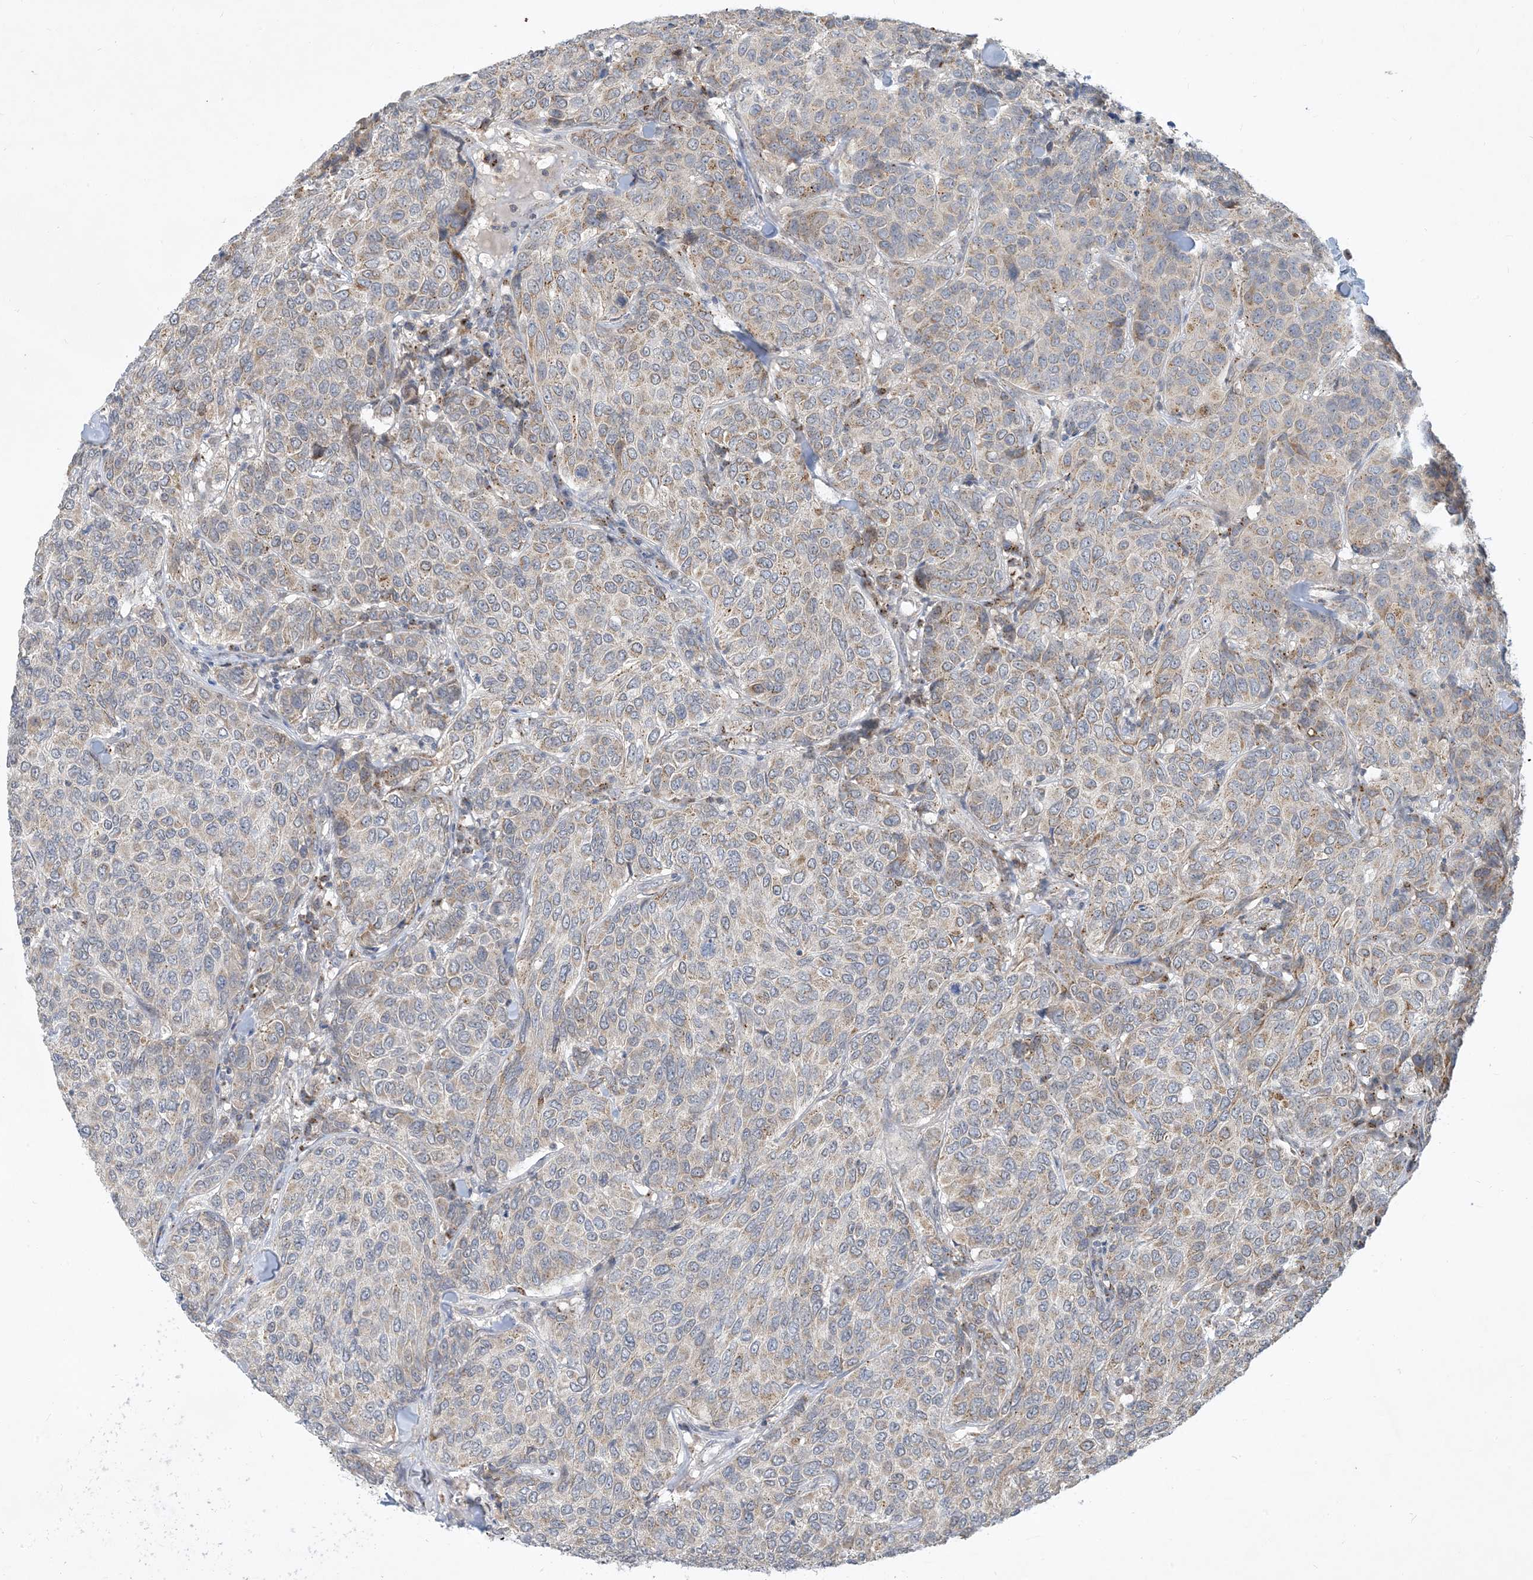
{"staining": {"intensity": "moderate", "quantity": "25%-75%", "location": "cytoplasmic/membranous"}, "tissue": "breast cancer", "cell_type": "Tumor cells", "image_type": "cancer", "snomed": [{"axis": "morphology", "description": "Duct carcinoma"}, {"axis": "topography", "description": "Breast"}], "caption": "Immunohistochemistry (IHC) (DAB) staining of human breast cancer shows moderate cytoplasmic/membranous protein positivity in approximately 25%-75% of tumor cells.", "gene": "CCDC14", "patient": {"sex": "female", "age": 55}}